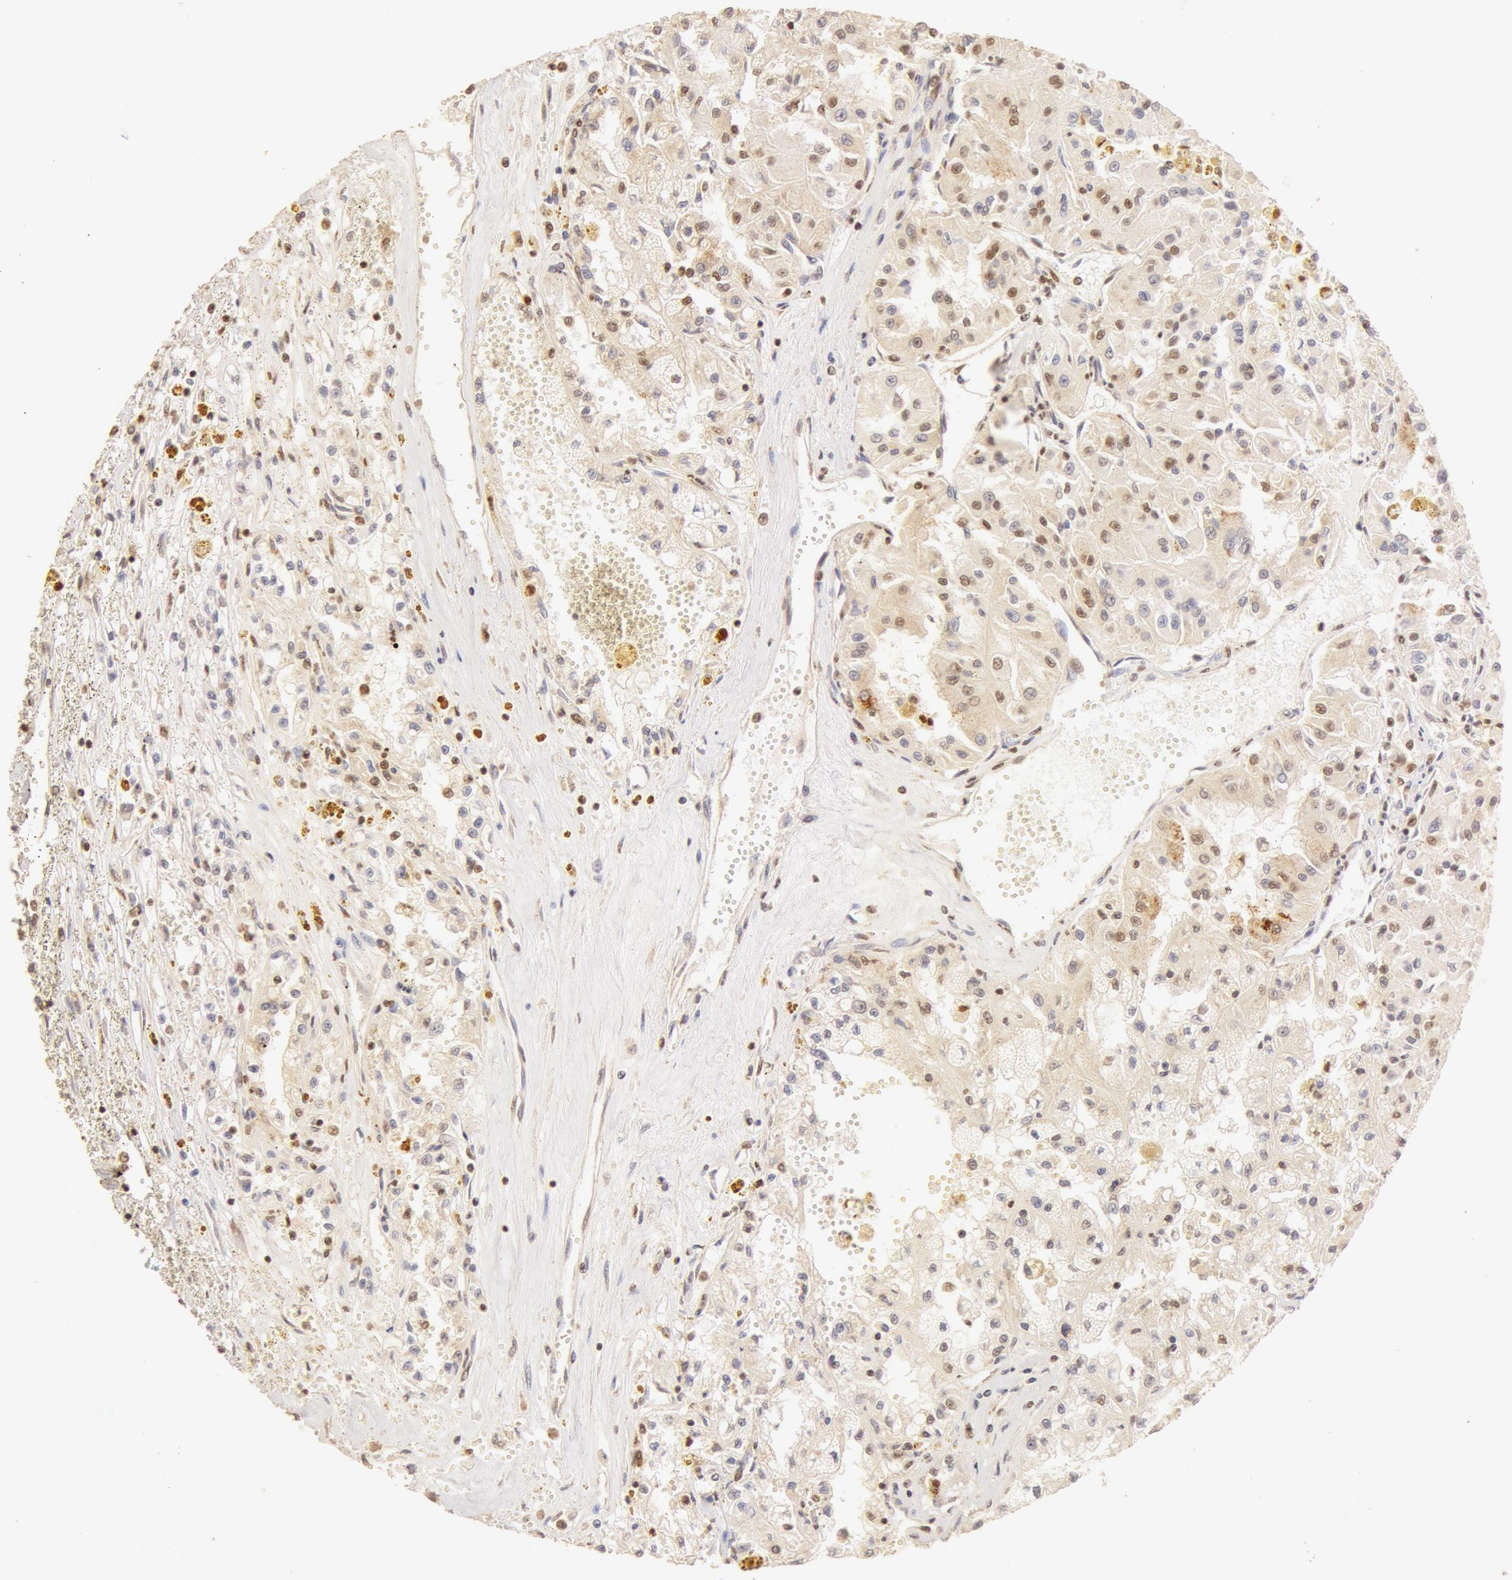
{"staining": {"intensity": "weak", "quantity": ">75%", "location": "cytoplasmic/membranous,nuclear"}, "tissue": "renal cancer", "cell_type": "Tumor cells", "image_type": "cancer", "snomed": [{"axis": "morphology", "description": "Adenocarcinoma, NOS"}, {"axis": "topography", "description": "Kidney"}], "caption": "Immunohistochemical staining of human adenocarcinoma (renal) exhibits low levels of weak cytoplasmic/membranous and nuclear positivity in about >75% of tumor cells. Nuclei are stained in blue.", "gene": "SNRNP70", "patient": {"sex": "male", "age": 78}}